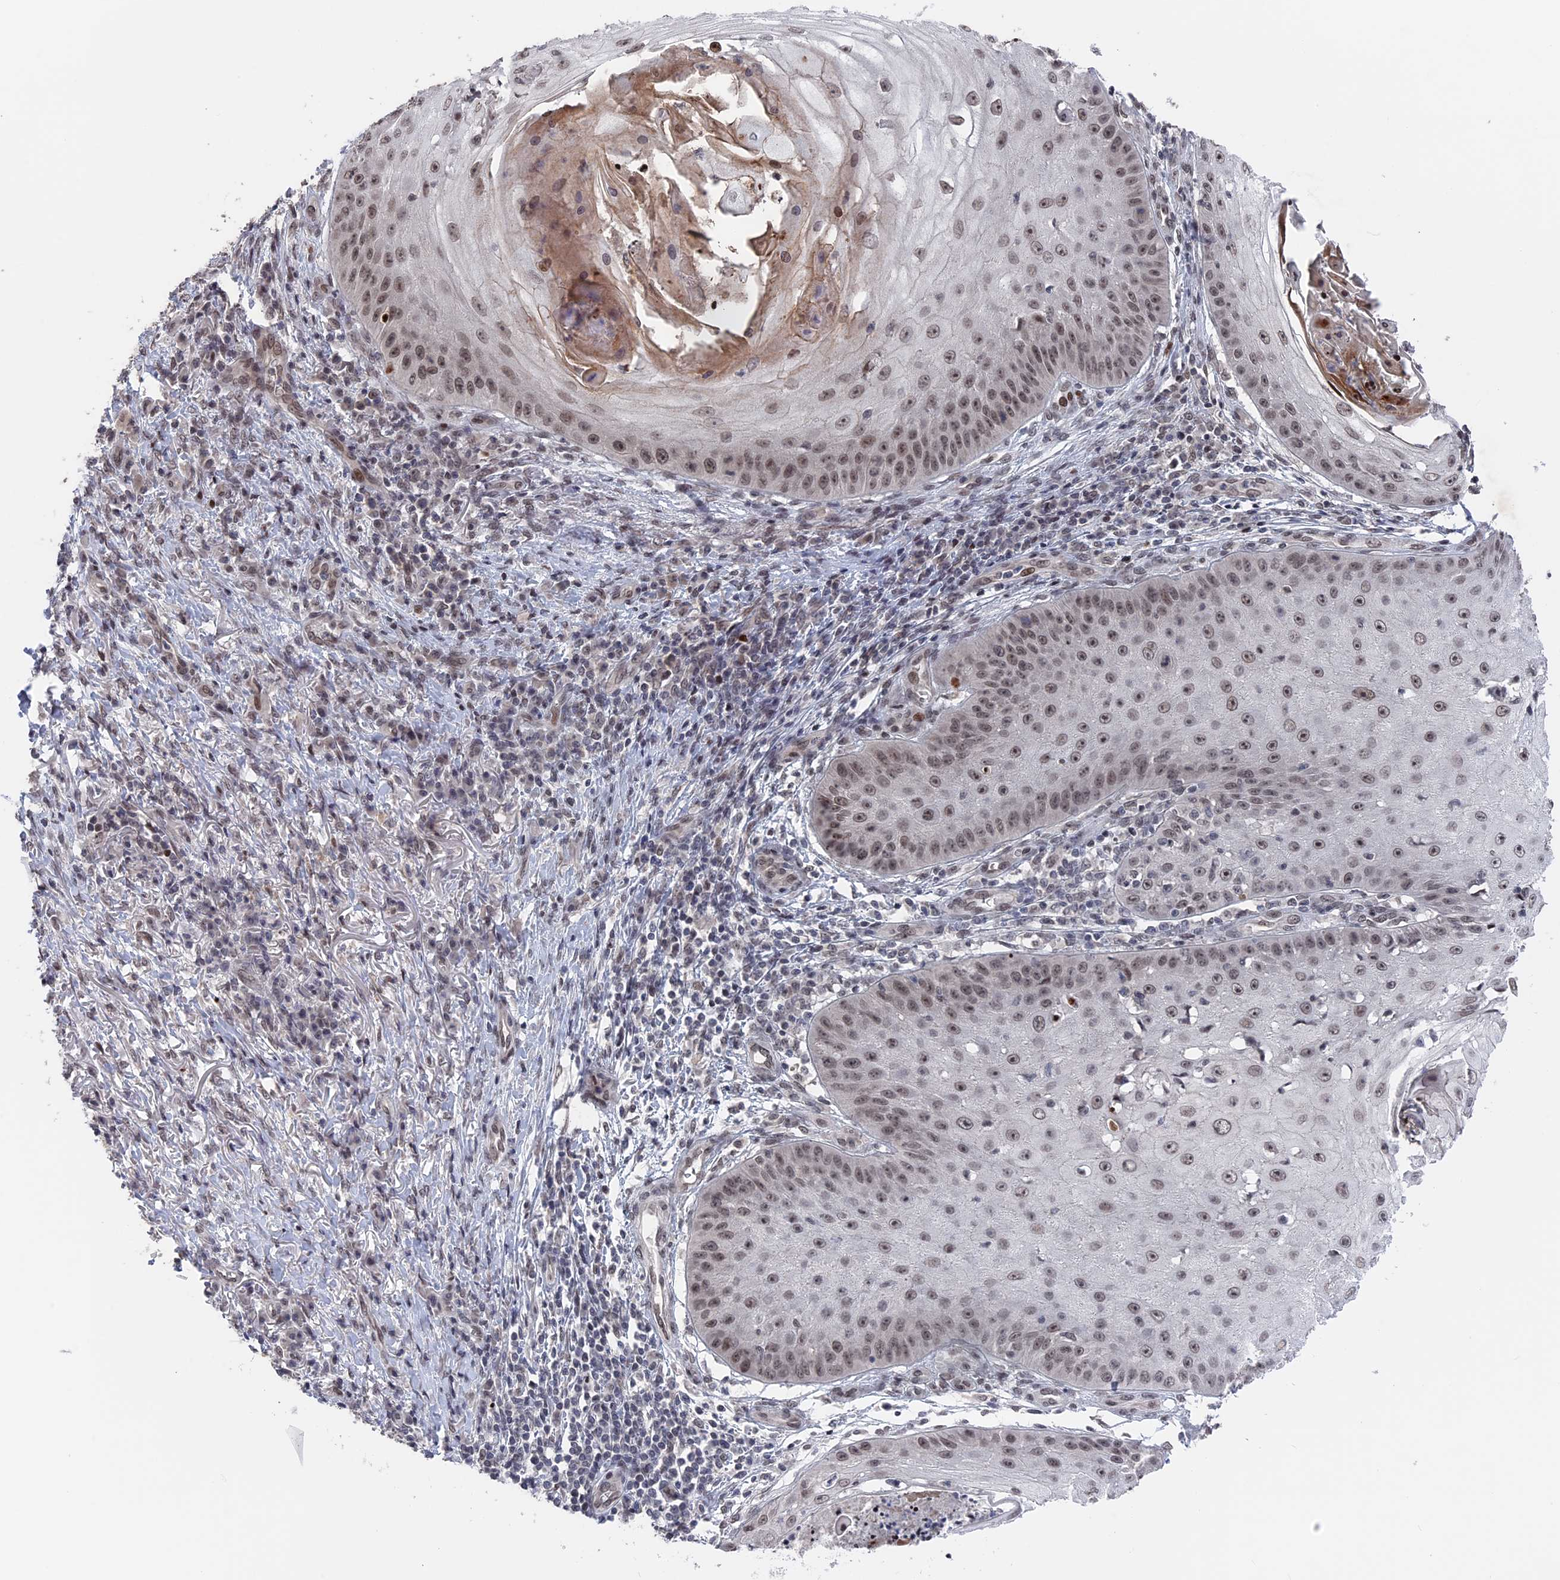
{"staining": {"intensity": "weak", "quantity": ">75%", "location": "nuclear"}, "tissue": "skin cancer", "cell_type": "Tumor cells", "image_type": "cancer", "snomed": [{"axis": "morphology", "description": "Squamous cell carcinoma, NOS"}, {"axis": "topography", "description": "Skin"}], "caption": "Human skin cancer stained with a protein marker shows weak staining in tumor cells.", "gene": "NR2C2AP", "patient": {"sex": "male", "age": 70}}